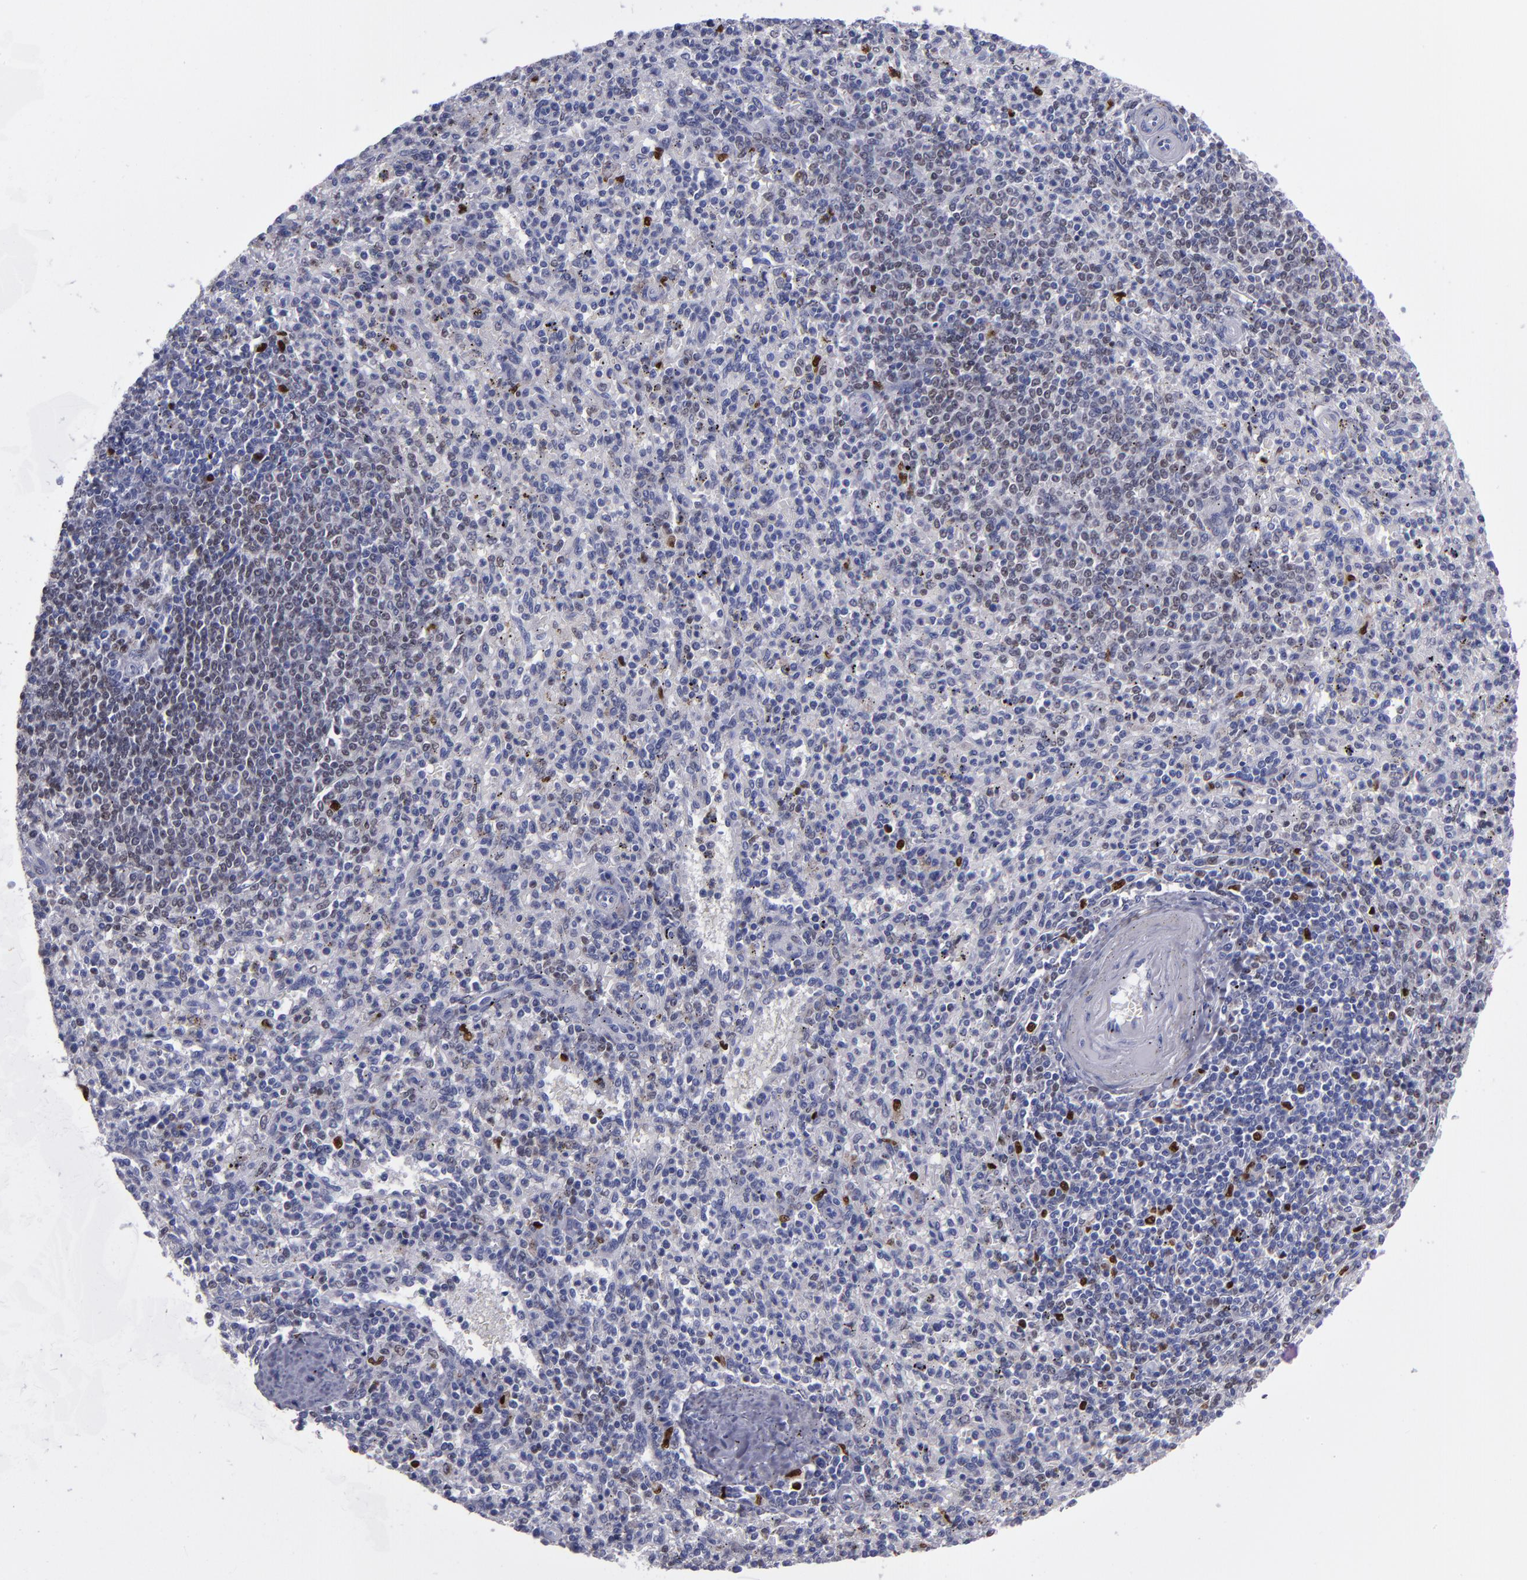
{"staining": {"intensity": "weak", "quantity": "<25%", "location": "nuclear"}, "tissue": "spleen", "cell_type": "Cells in red pulp", "image_type": "normal", "snomed": [{"axis": "morphology", "description": "Normal tissue, NOS"}, {"axis": "topography", "description": "Spleen"}], "caption": "This is an immunohistochemistry image of unremarkable spleen. There is no expression in cells in red pulp.", "gene": "IRF8", "patient": {"sex": "male", "age": 72}}